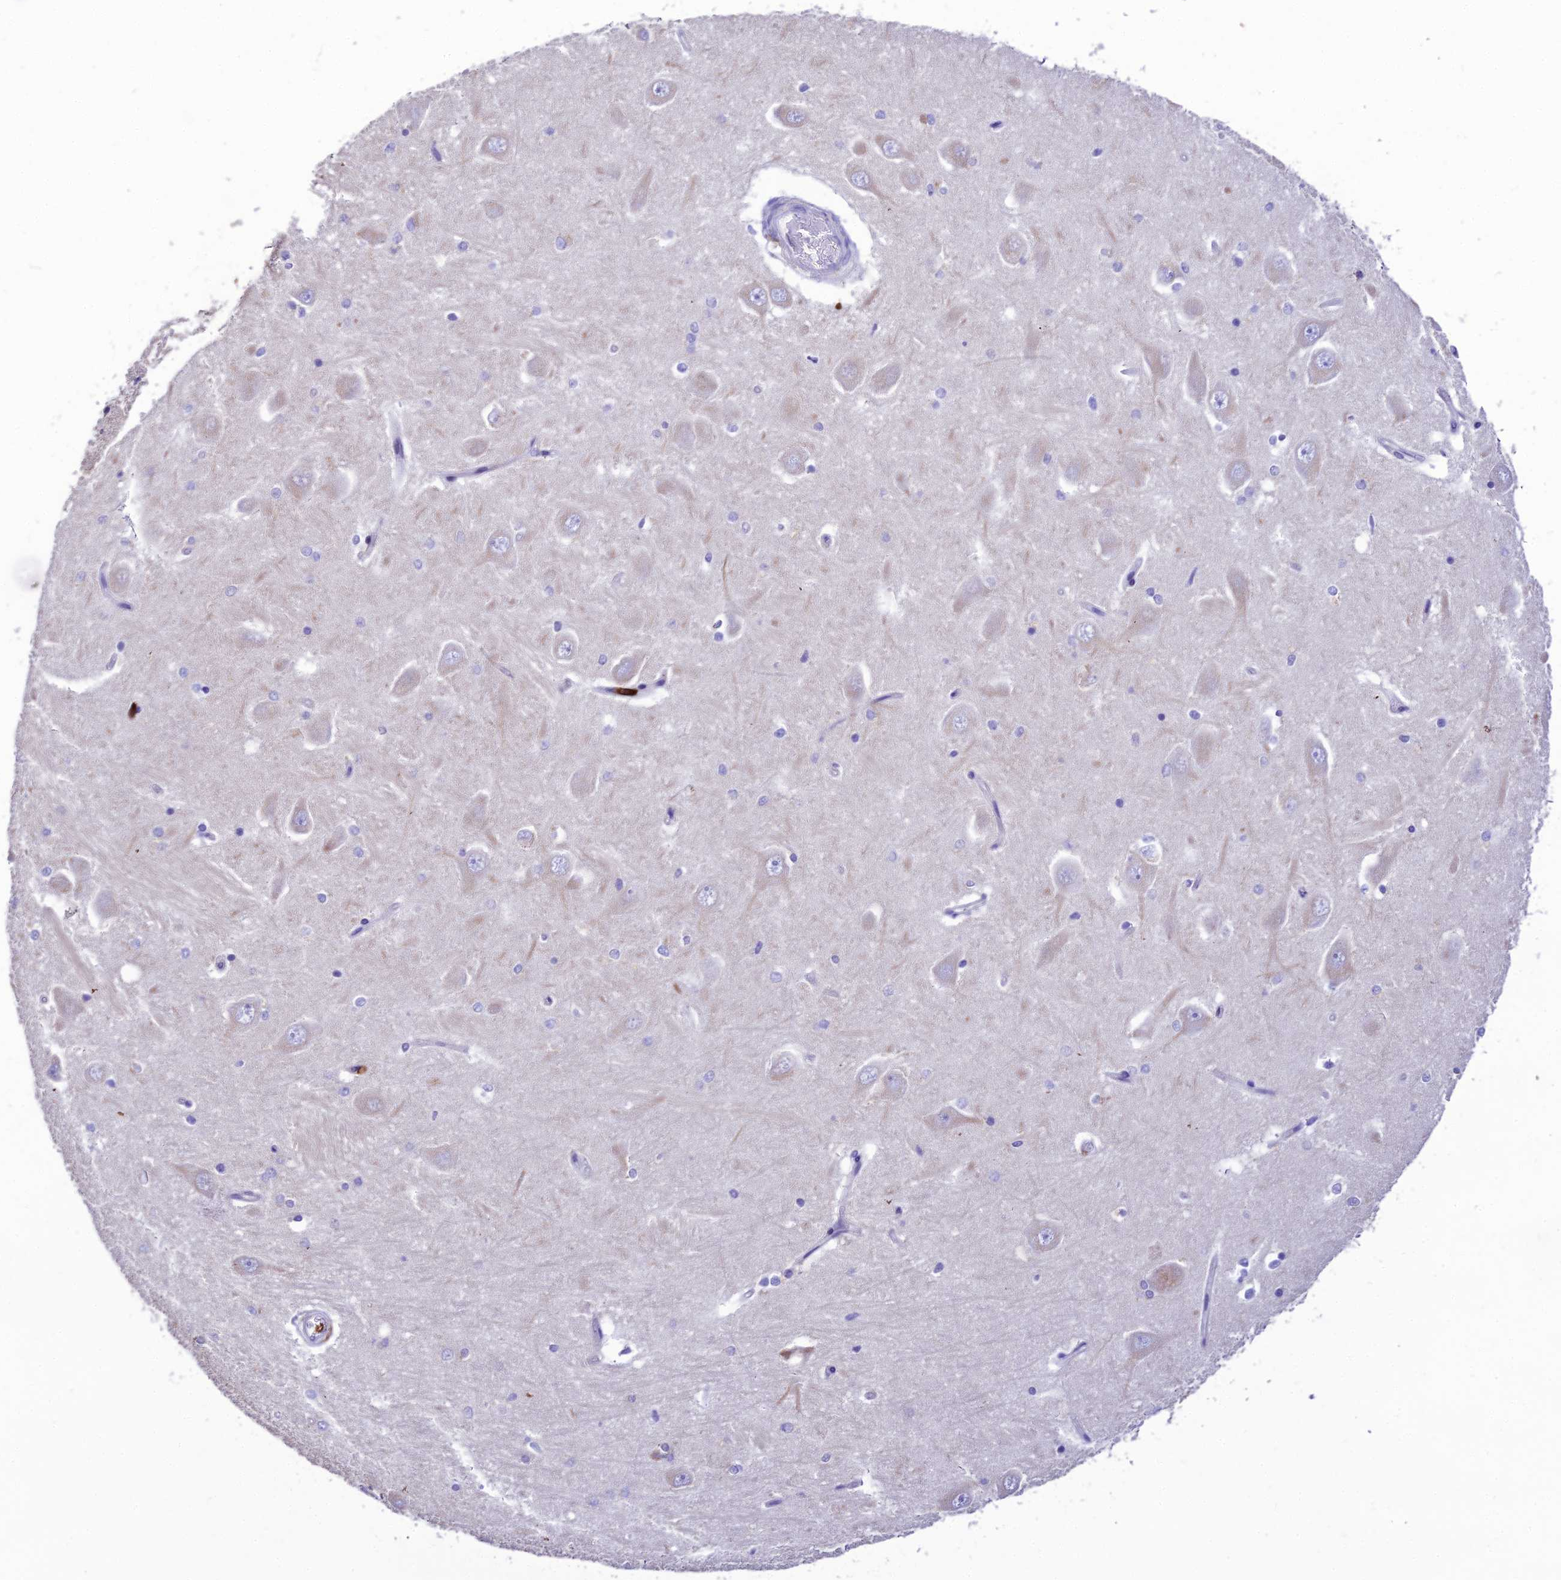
{"staining": {"intensity": "negative", "quantity": "none", "location": "none"}, "tissue": "hippocampus", "cell_type": "Glial cells", "image_type": "normal", "snomed": [{"axis": "morphology", "description": "Normal tissue, NOS"}, {"axis": "topography", "description": "Hippocampus"}], "caption": "Immunohistochemistry of benign hippocampus displays no staining in glial cells. (DAB (3,3'-diaminobenzidine) immunohistochemistry (IHC) with hematoxylin counter stain).", "gene": "PTPRCAP", "patient": {"sex": "male", "age": 45}}